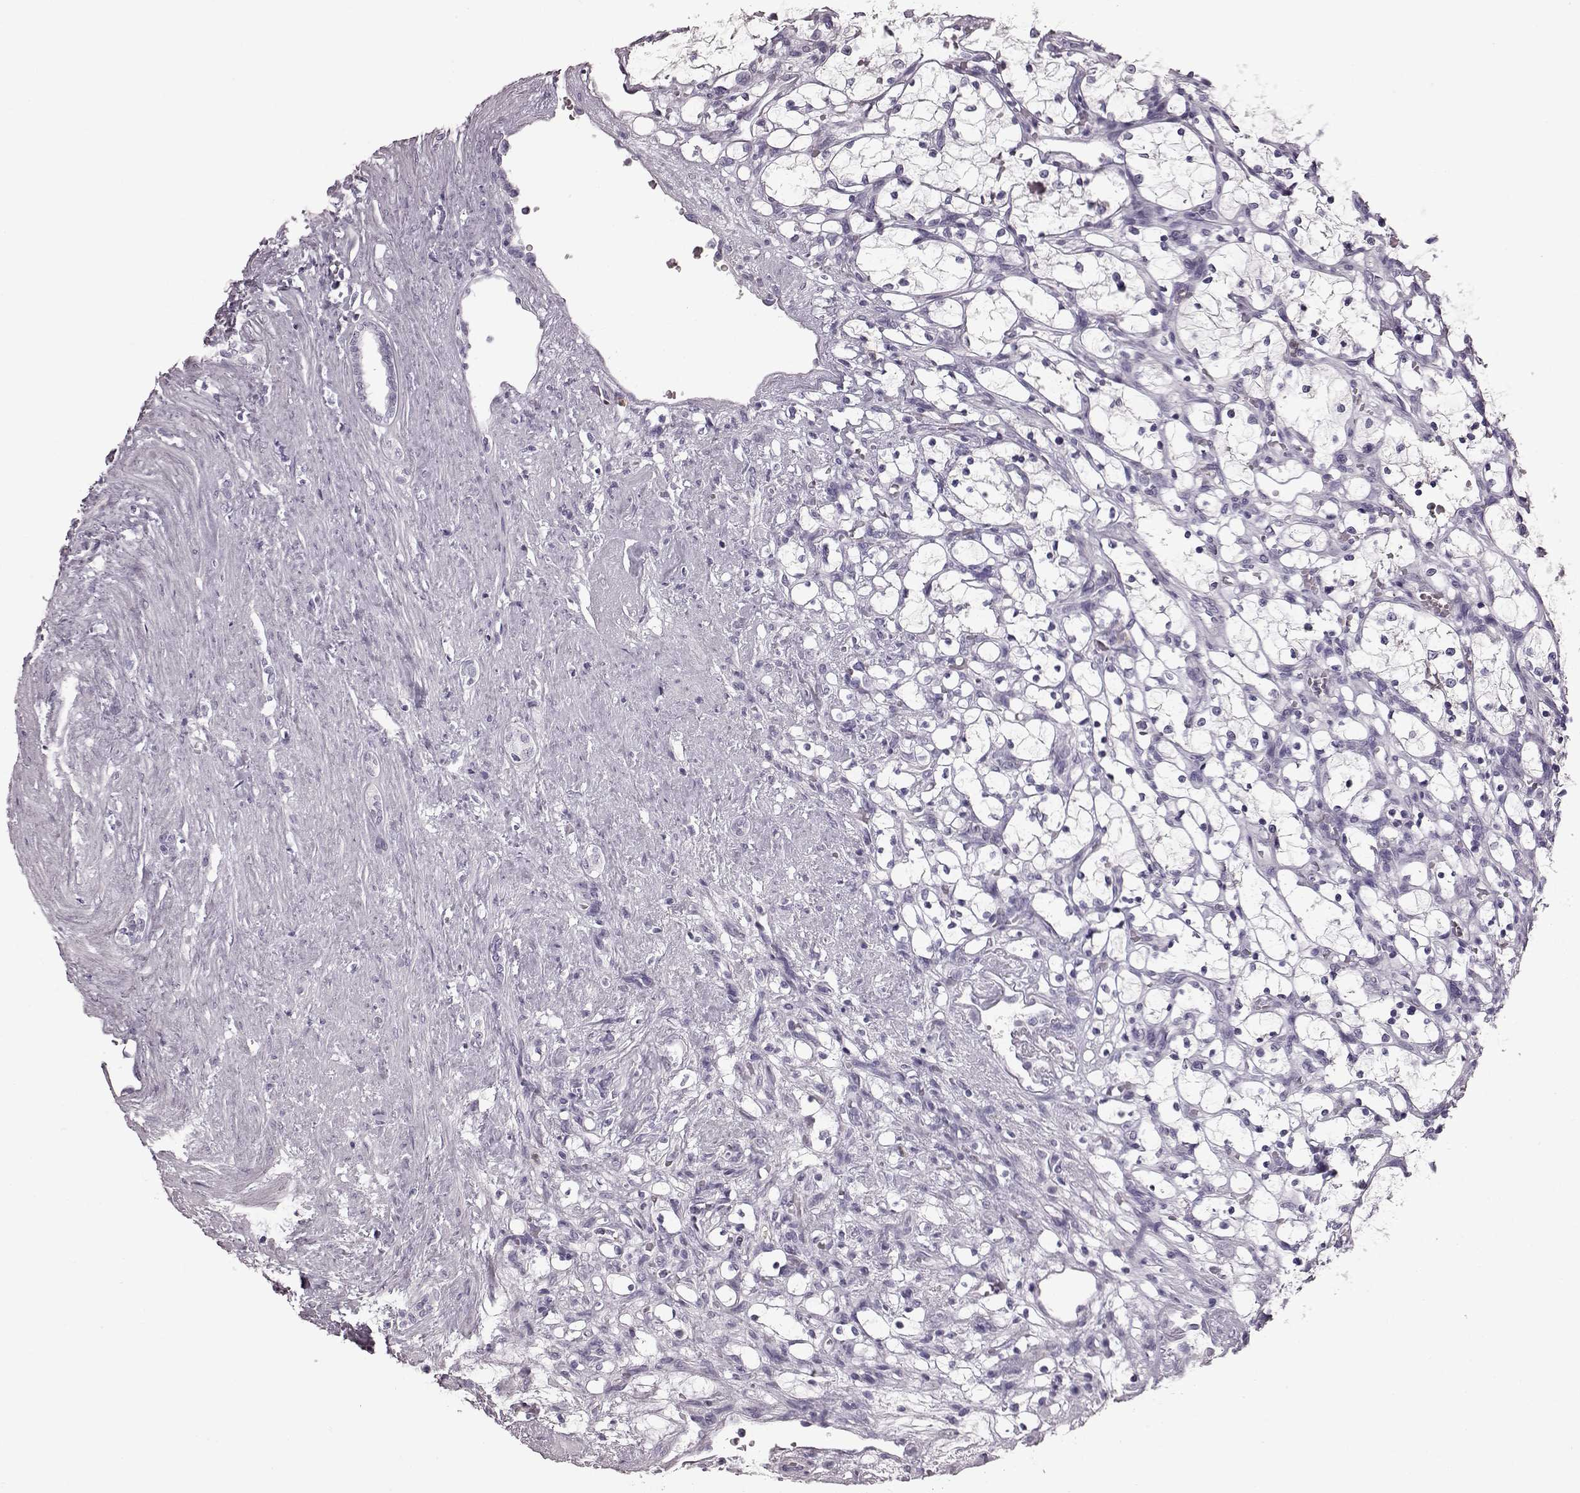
{"staining": {"intensity": "negative", "quantity": "none", "location": "none"}, "tissue": "renal cancer", "cell_type": "Tumor cells", "image_type": "cancer", "snomed": [{"axis": "morphology", "description": "Adenocarcinoma, NOS"}, {"axis": "topography", "description": "Kidney"}], "caption": "A high-resolution image shows immunohistochemistry staining of renal cancer (adenocarcinoma), which reveals no significant positivity in tumor cells.", "gene": "FUT4", "patient": {"sex": "female", "age": 69}}